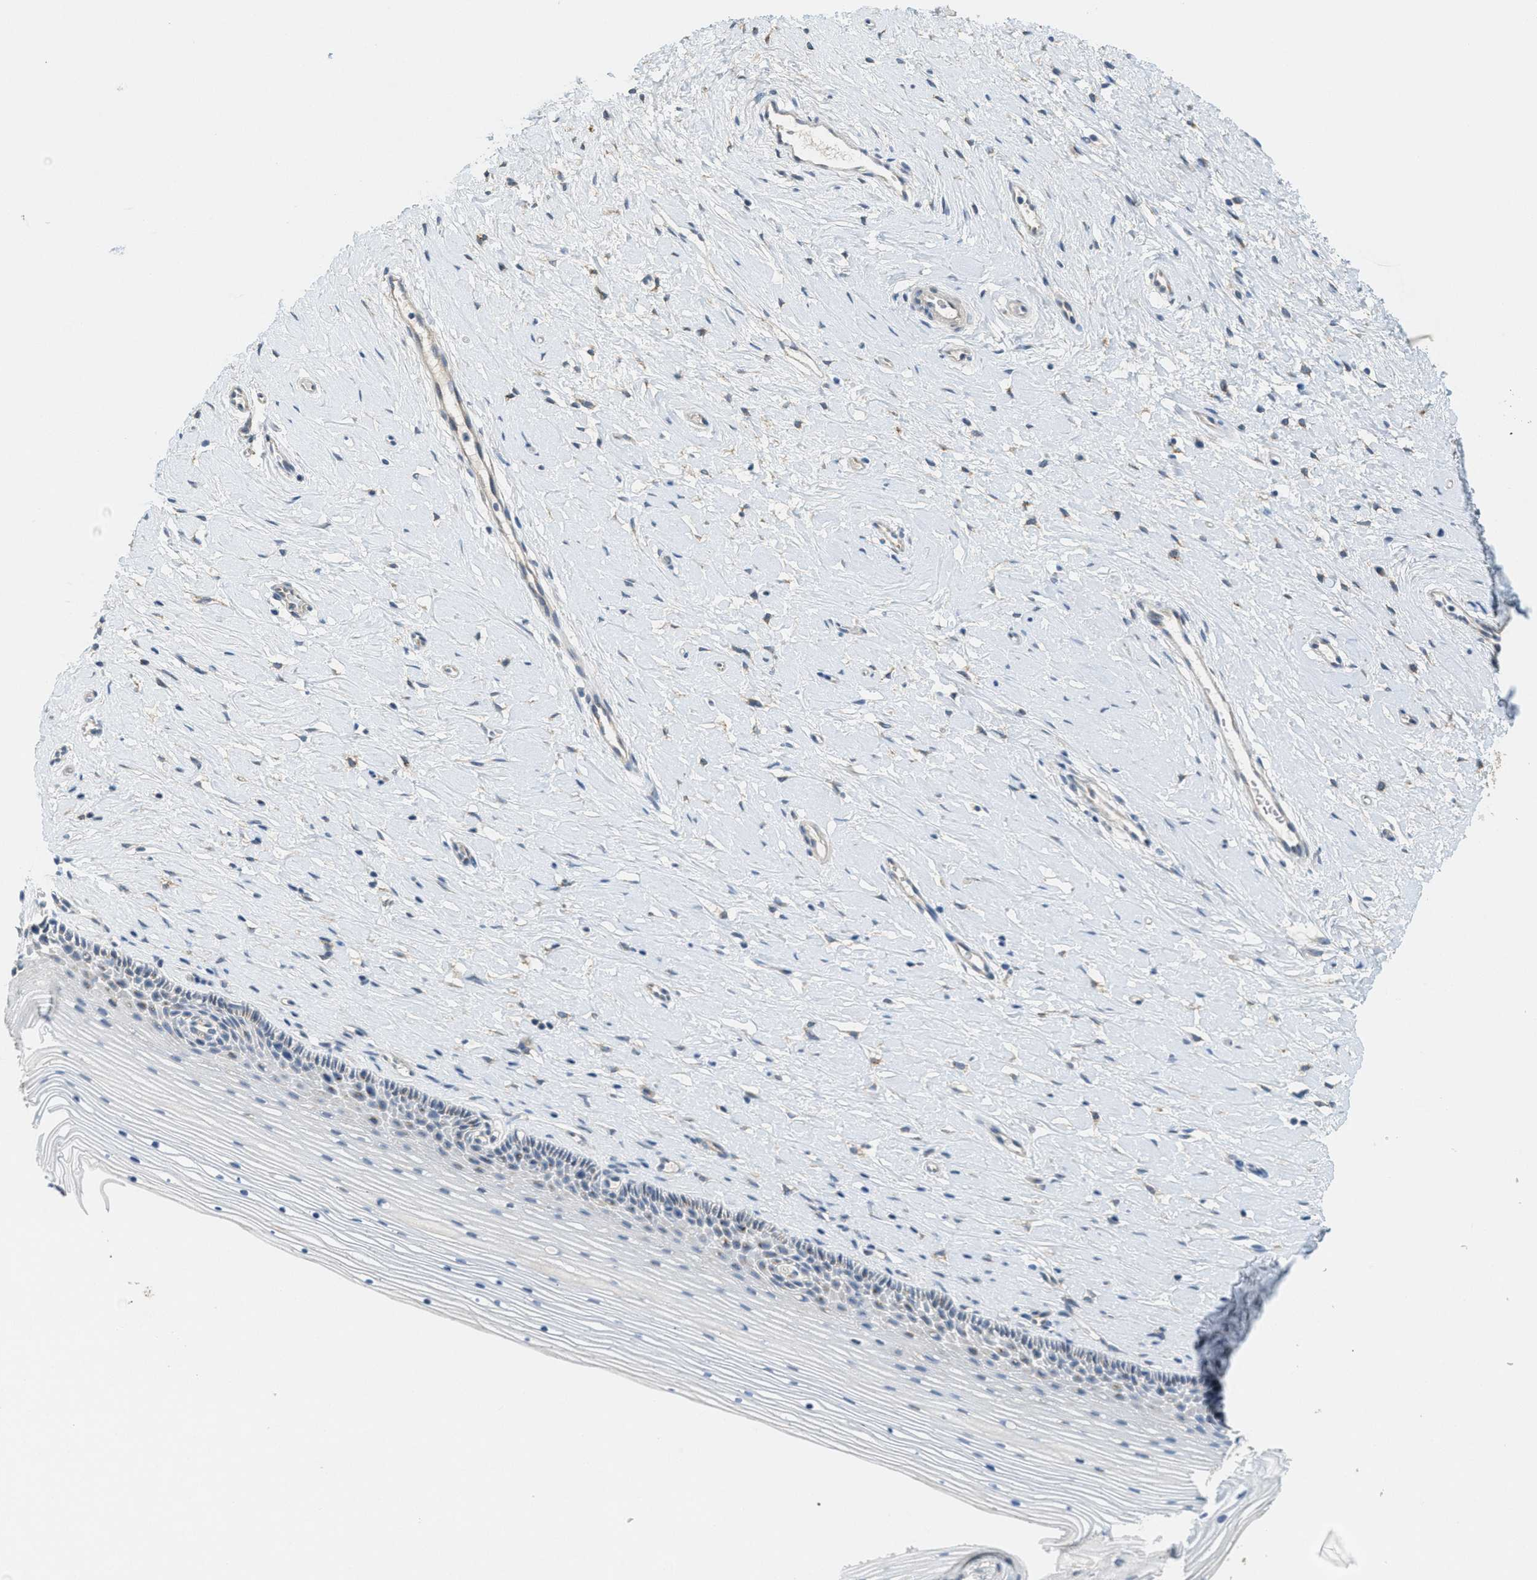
{"staining": {"intensity": "negative", "quantity": "none", "location": "none"}, "tissue": "cervix", "cell_type": "Glandular cells", "image_type": "normal", "snomed": [{"axis": "morphology", "description": "Normal tissue, NOS"}, {"axis": "topography", "description": "Cervix"}], "caption": "The histopathology image exhibits no significant positivity in glandular cells of cervix.", "gene": "ZFYVE9", "patient": {"sex": "female", "age": 39}}